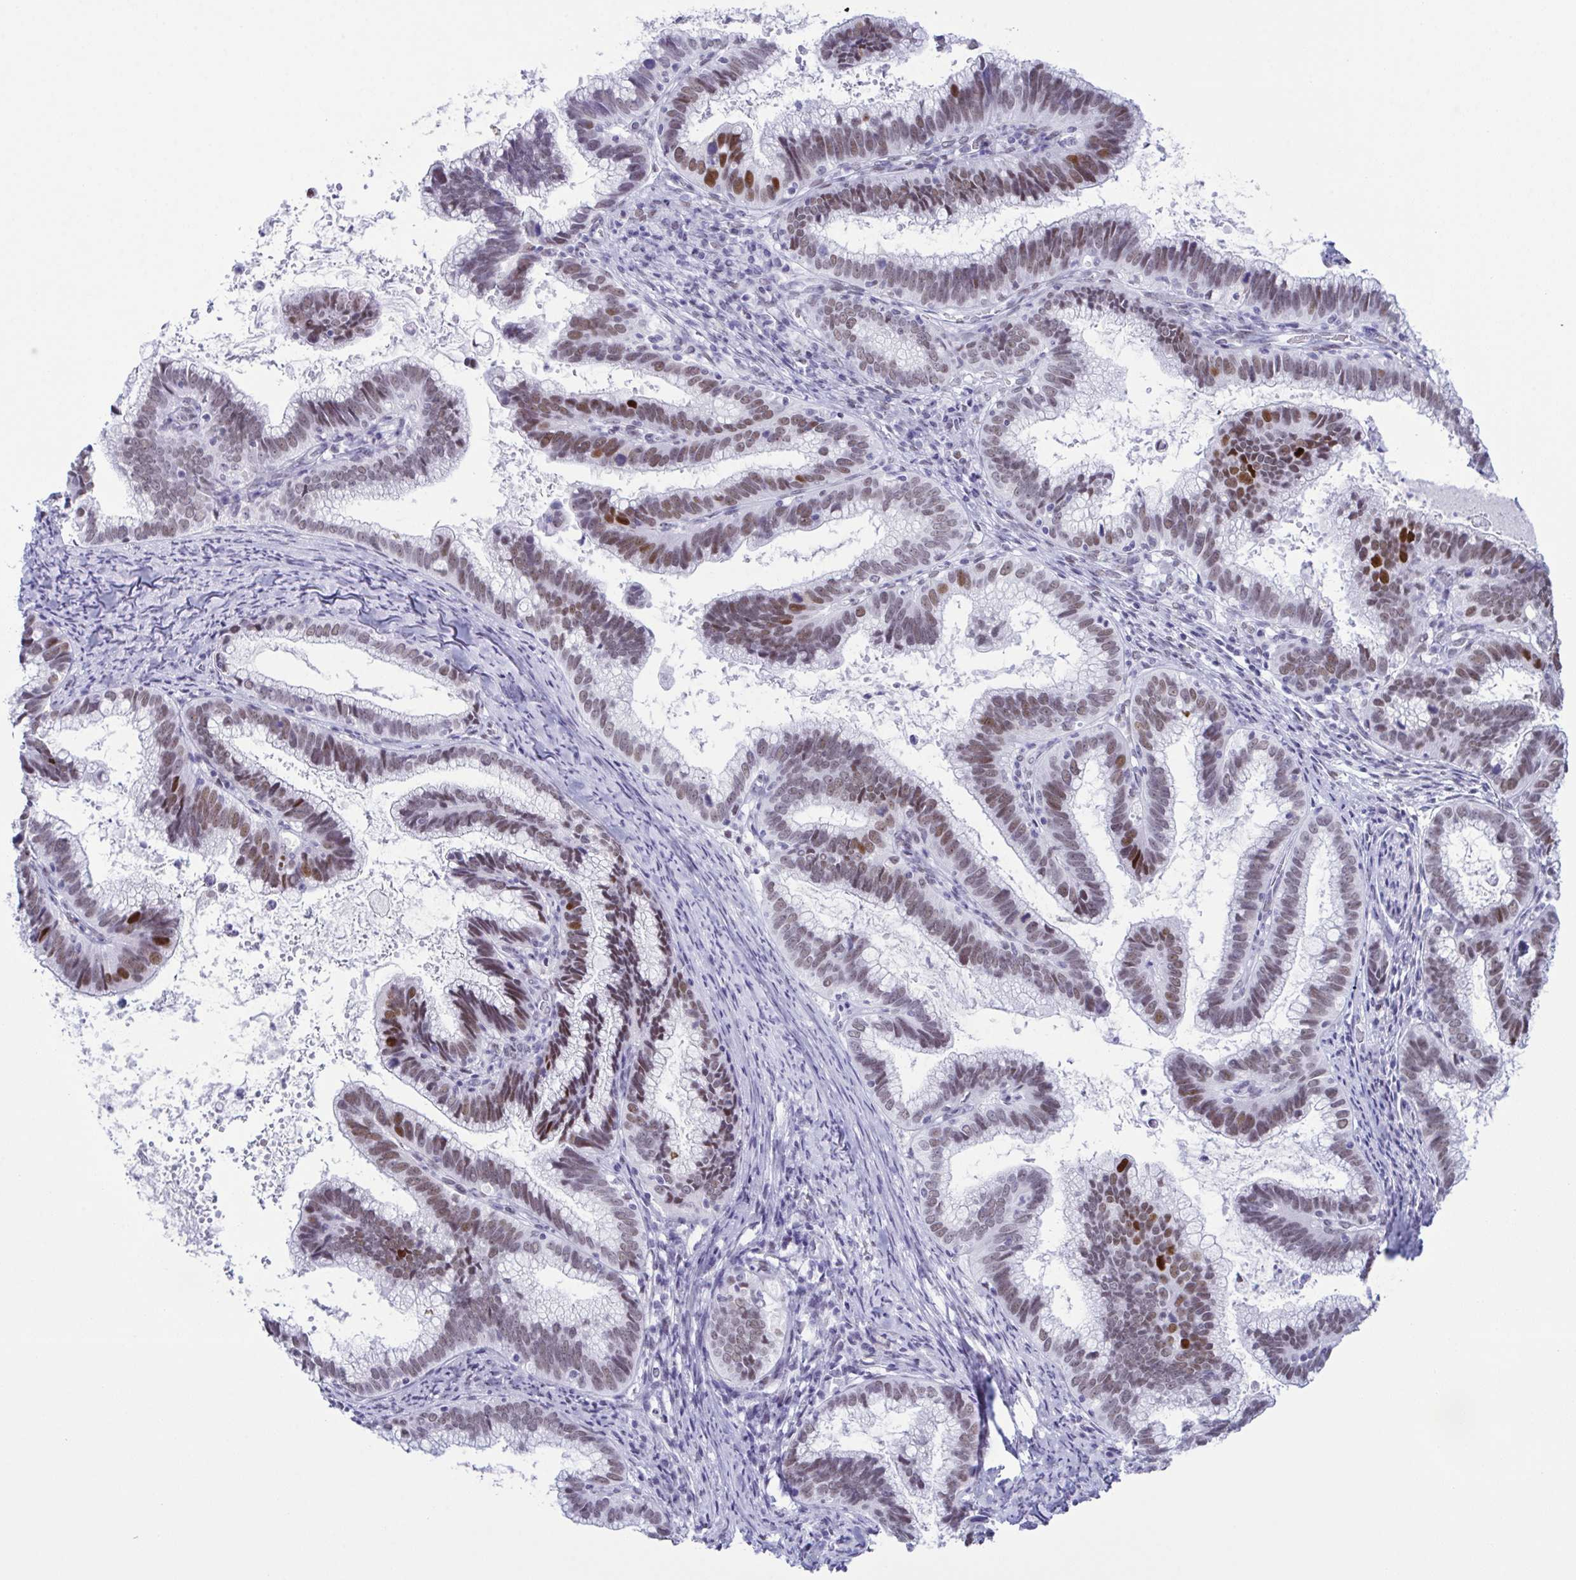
{"staining": {"intensity": "moderate", "quantity": ">75%", "location": "nuclear"}, "tissue": "cervical cancer", "cell_type": "Tumor cells", "image_type": "cancer", "snomed": [{"axis": "morphology", "description": "Adenocarcinoma, NOS"}, {"axis": "topography", "description": "Cervix"}], "caption": "Moderate nuclear expression for a protein is identified in approximately >75% of tumor cells of cervical cancer (adenocarcinoma) using immunohistochemistry.", "gene": "SUGP2", "patient": {"sex": "female", "age": 61}}